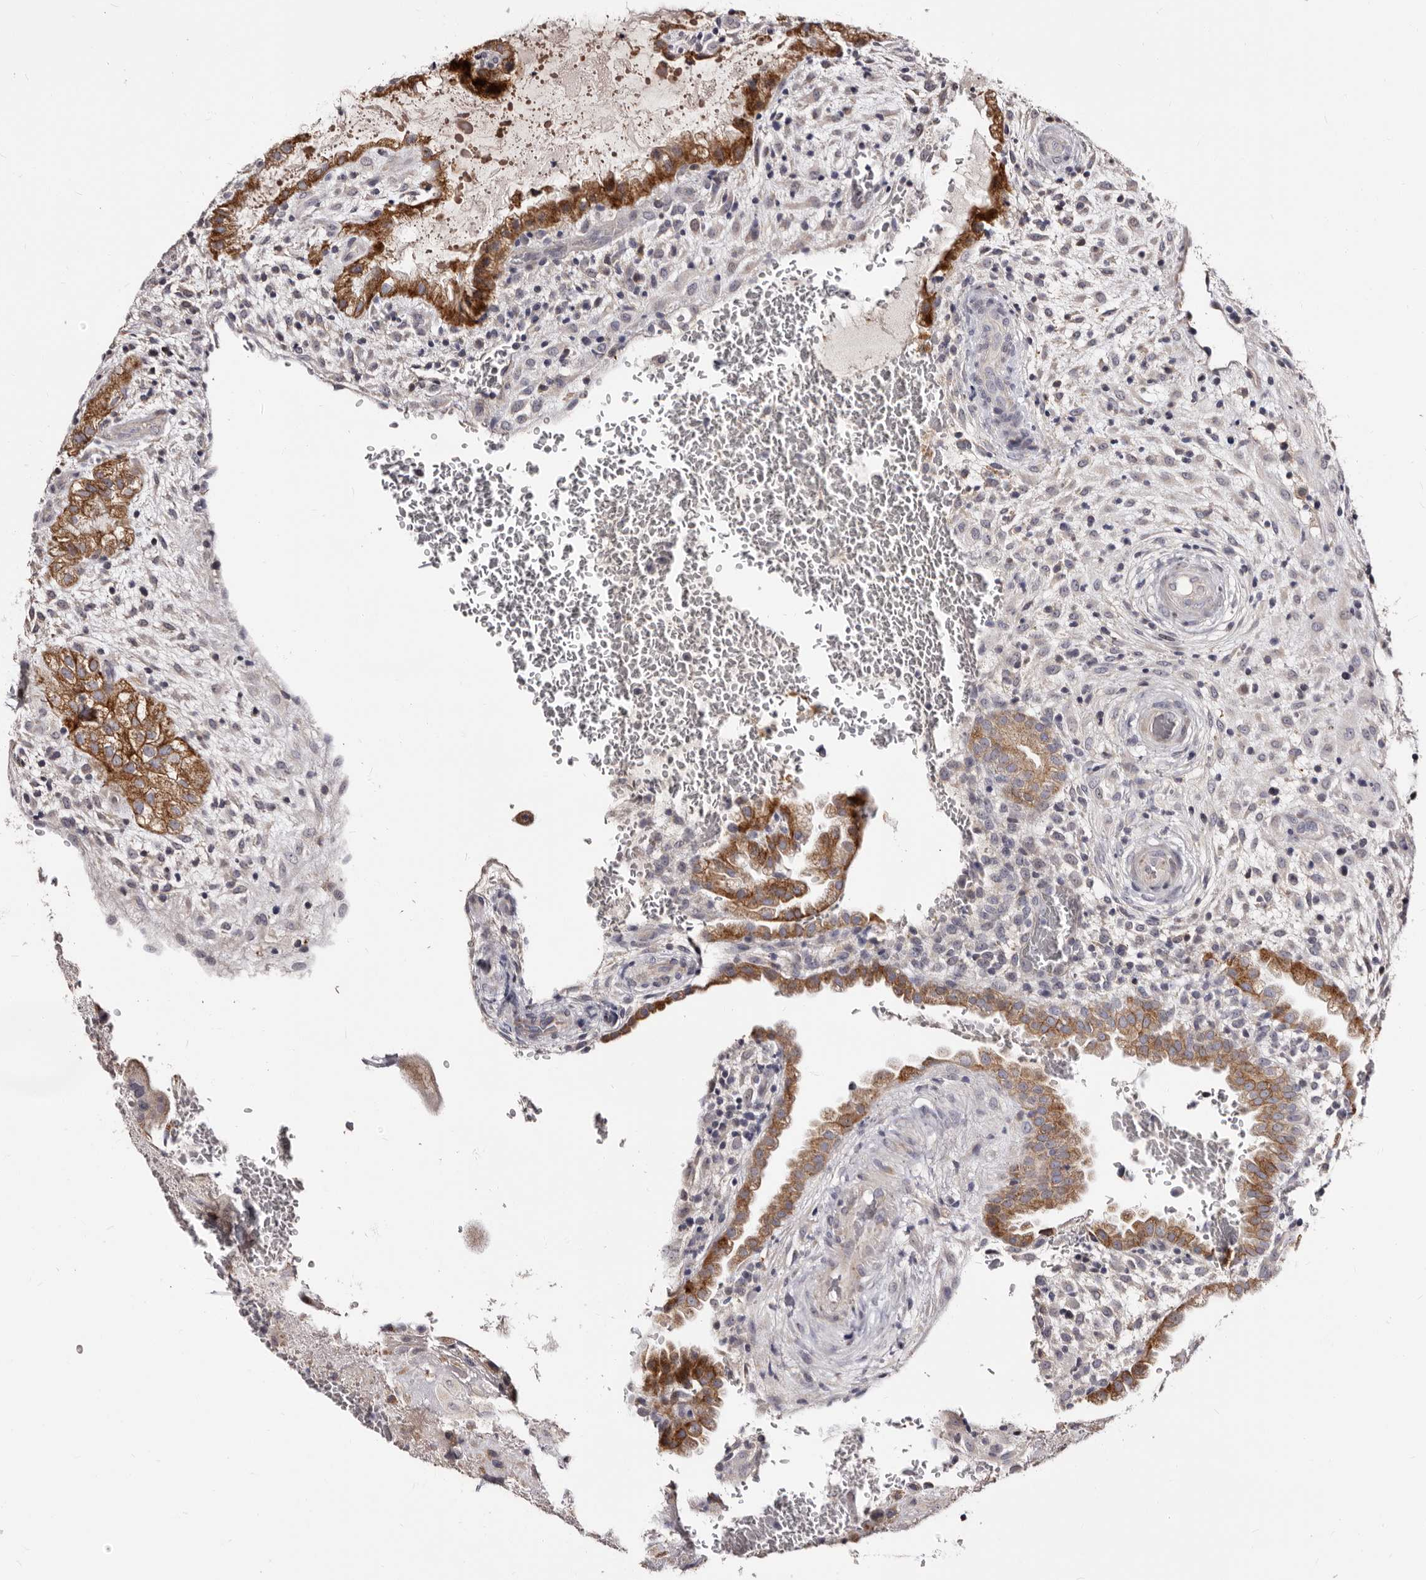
{"staining": {"intensity": "negative", "quantity": "none", "location": "none"}, "tissue": "placenta", "cell_type": "Decidual cells", "image_type": "normal", "snomed": [{"axis": "morphology", "description": "Normal tissue, NOS"}, {"axis": "topography", "description": "Placenta"}], "caption": "The immunohistochemistry photomicrograph has no significant staining in decidual cells of placenta.", "gene": "PTAFR", "patient": {"sex": "female", "age": 35}}